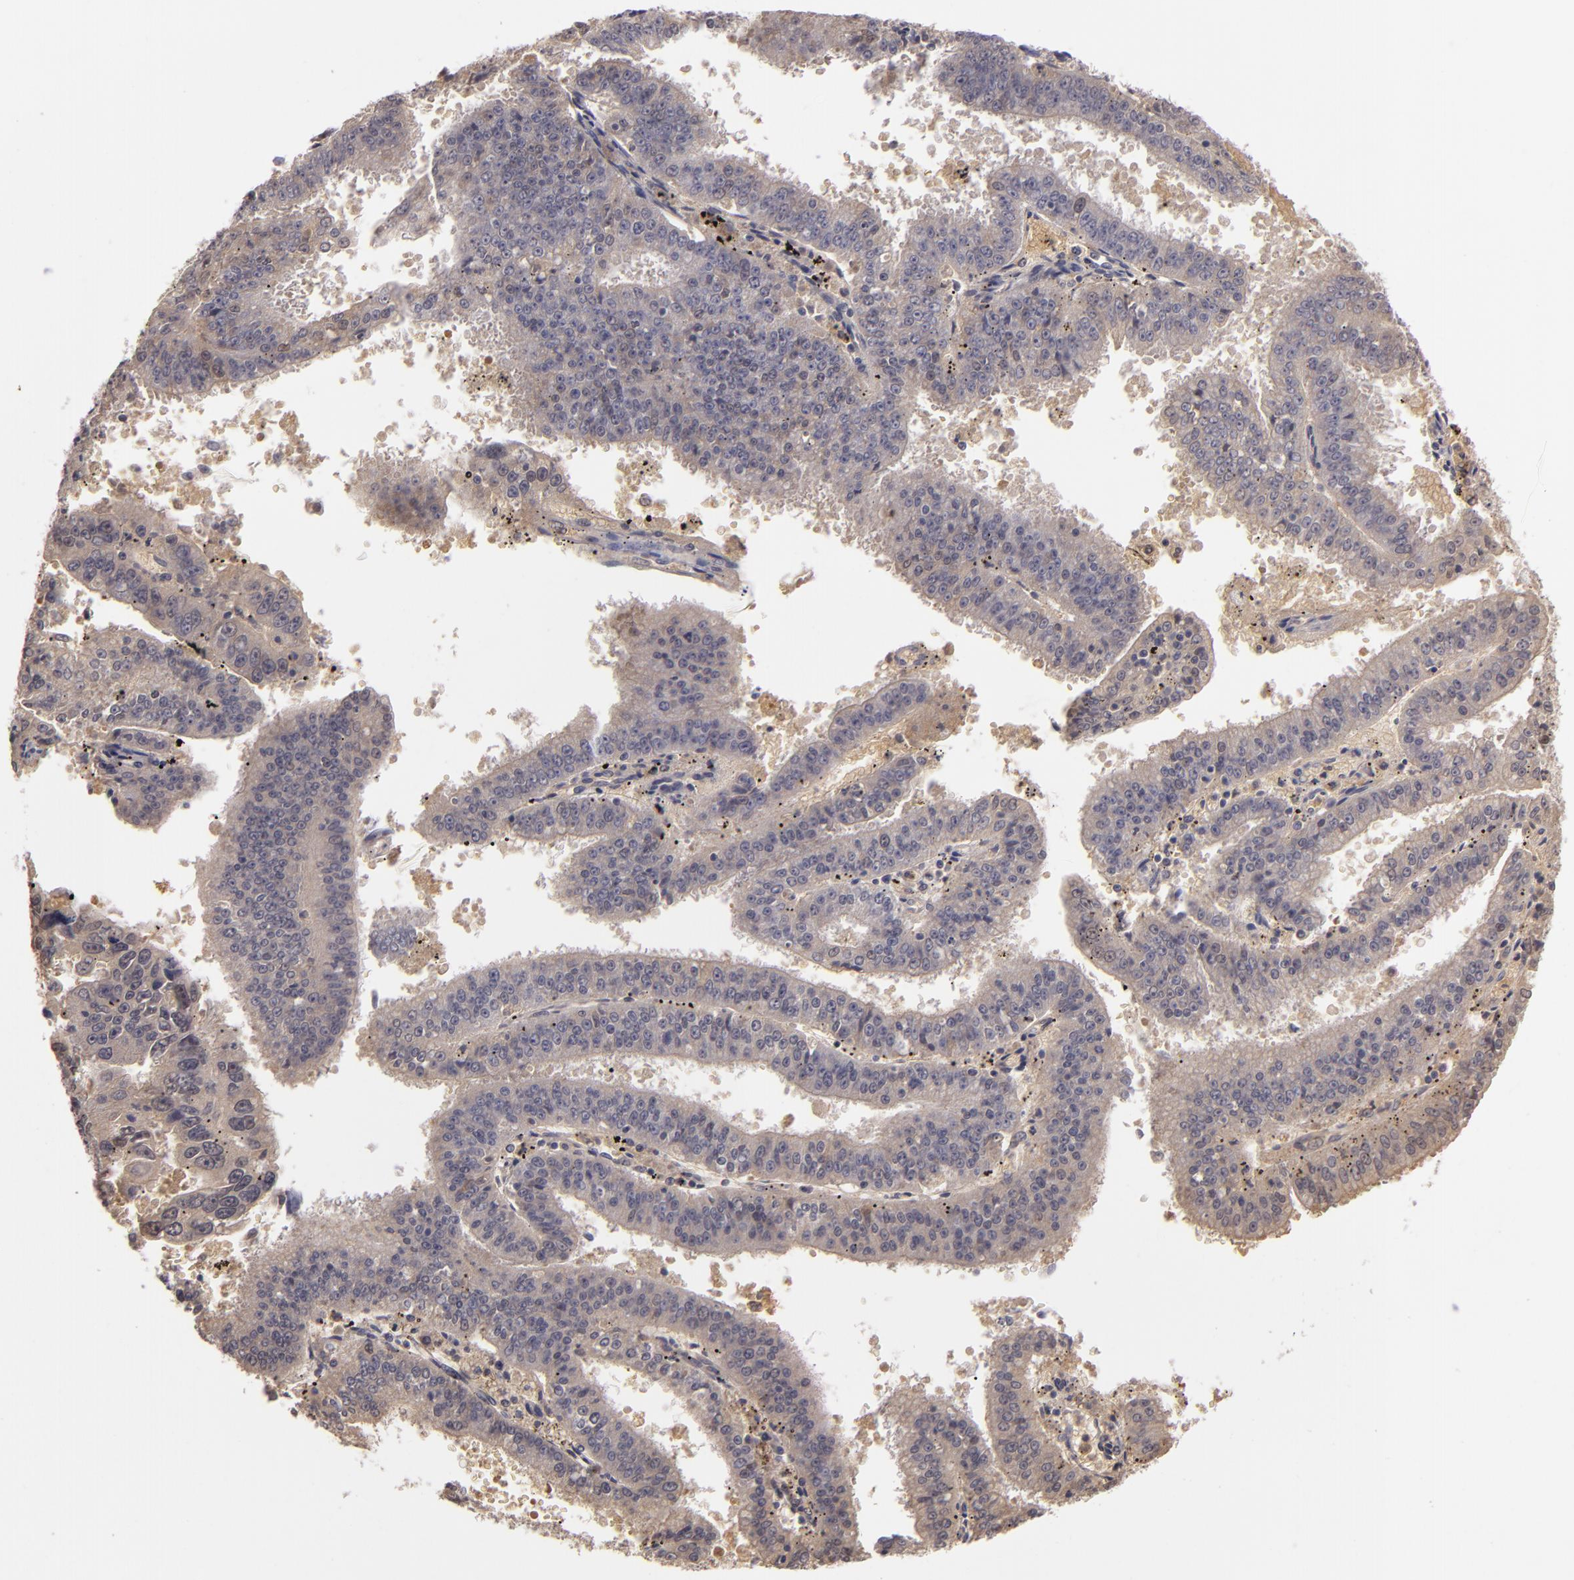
{"staining": {"intensity": "weak", "quantity": ">75%", "location": "cytoplasmic/membranous"}, "tissue": "endometrial cancer", "cell_type": "Tumor cells", "image_type": "cancer", "snomed": [{"axis": "morphology", "description": "Adenocarcinoma, NOS"}, {"axis": "topography", "description": "Endometrium"}], "caption": "Endometrial cancer (adenocarcinoma) stained with immunohistochemistry shows weak cytoplasmic/membranous staining in about >75% of tumor cells. (IHC, brightfield microscopy, high magnification).", "gene": "LRG1", "patient": {"sex": "female", "age": 66}}